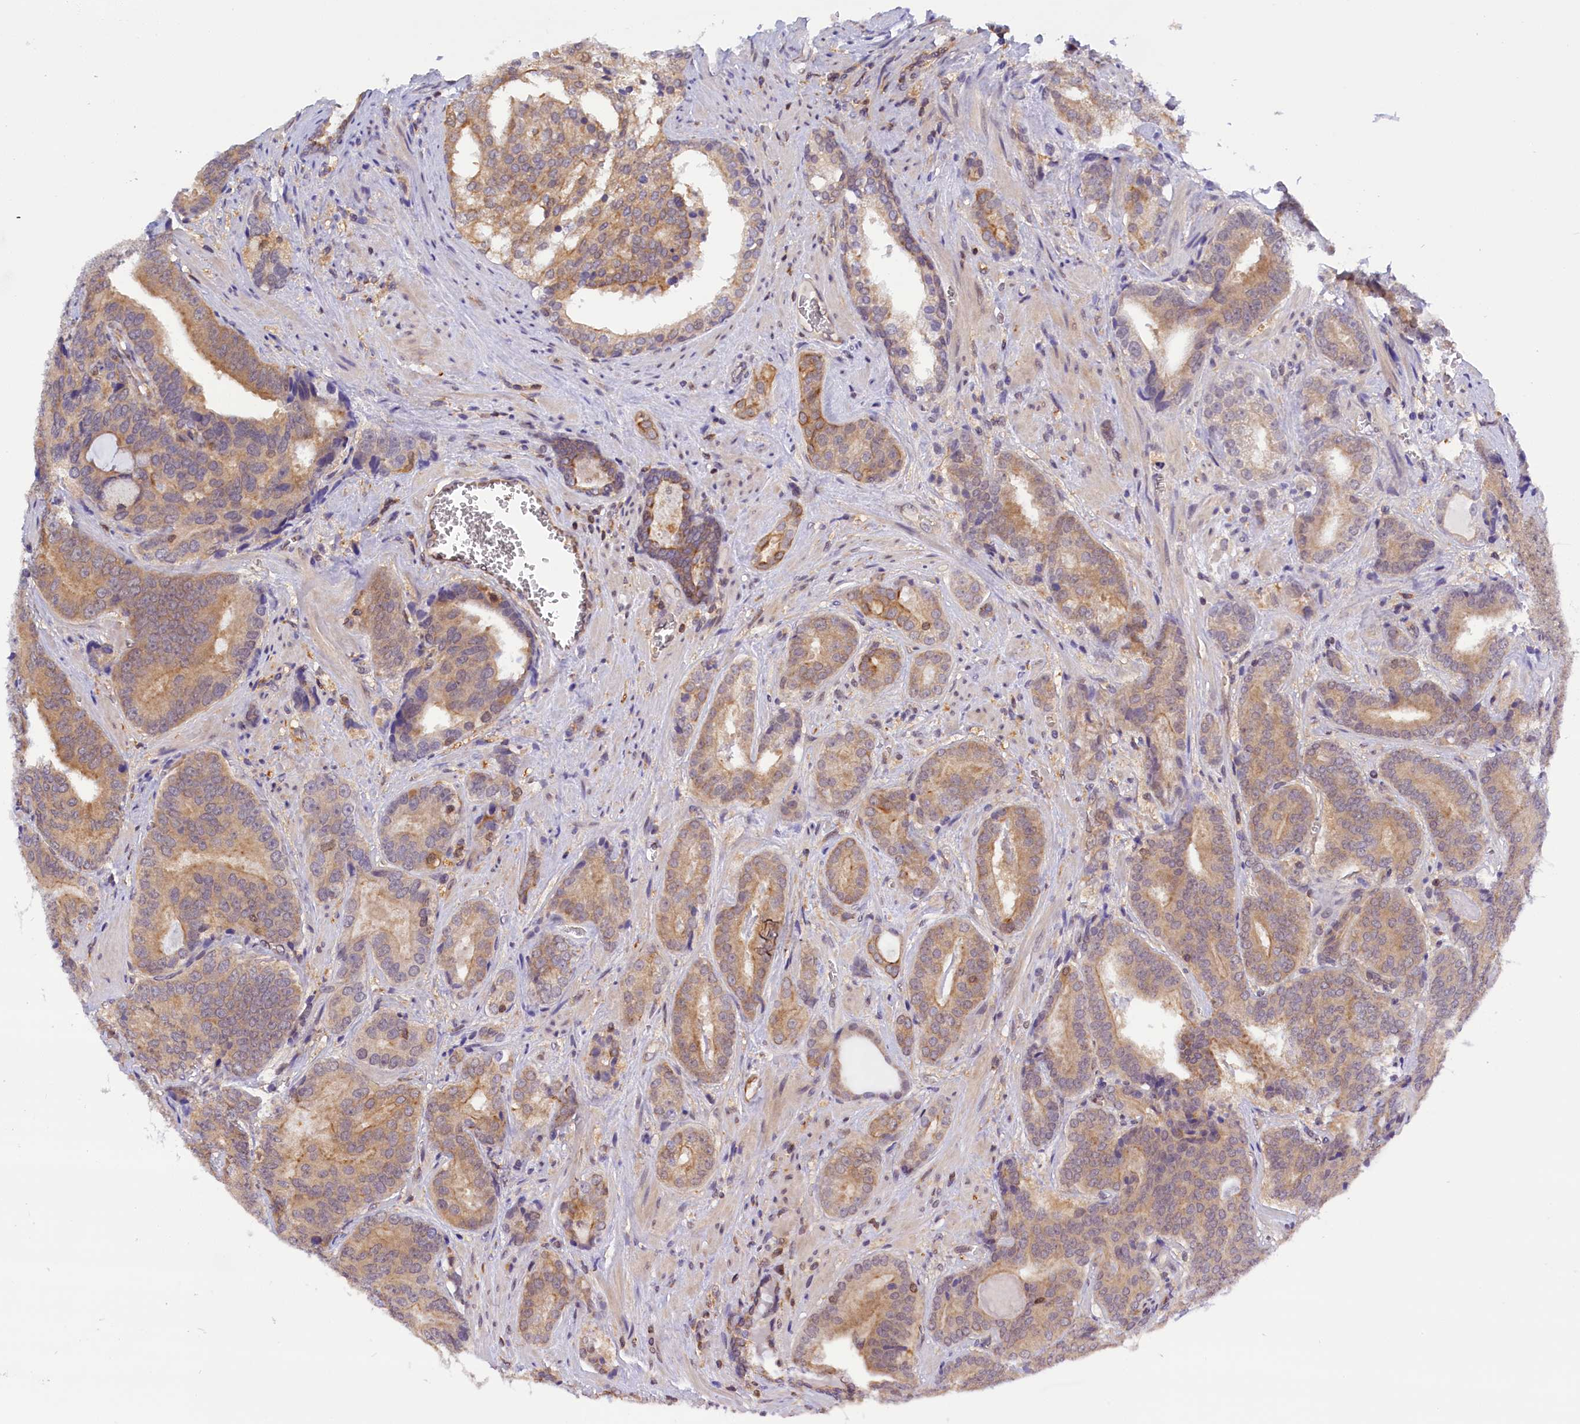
{"staining": {"intensity": "moderate", "quantity": ">75%", "location": "cytoplasmic/membranous"}, "tissue": "prostate cancer", "cell_type": "Tumor cells", "image_type": "cancer", "snomed": [{"axis": "morphology", "description": "Adenocarcinoma, High grade"}, {"axis": "topography", "description": "Prostate"}], "caption": "Prostate cancer tissue displays moderate cytoplasmic/membranous positivity in approximately >75% of tumor cells", "gene": "TBCB", "patient": {"sex": "male", "age": 55}}